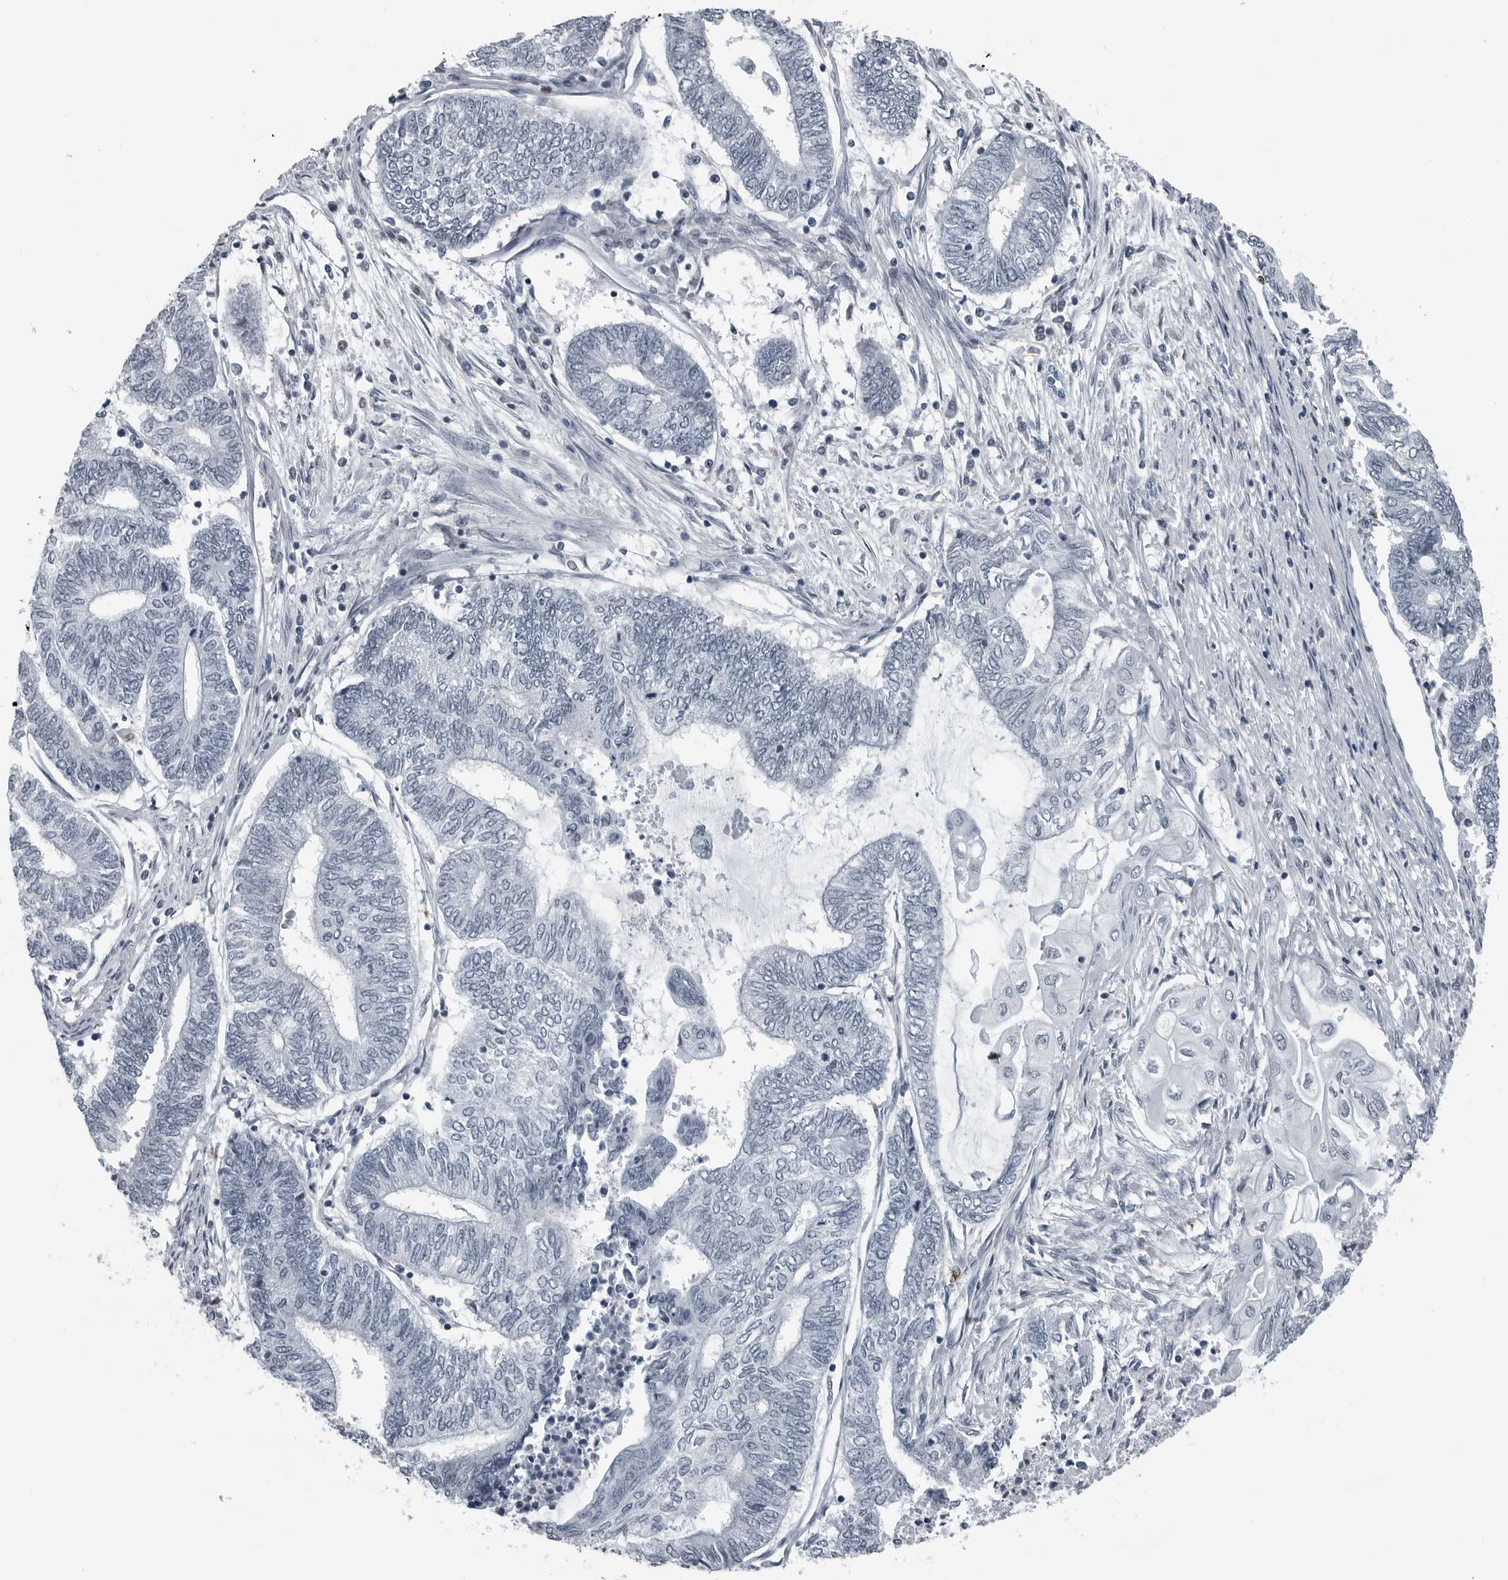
{"staining": {"intensity": "negative", "quantity": "none", "location": "none"}, "tissue": "endometrial cancer", "cell_type": "Tumor cells", "image_type": "cancer", "snomed": [{"axis": "morphology", "description": "Adenocarcinoma, NOS"}, {"axis": "topography", "description": "Uterus"}, {"axis": "topography", "description": "Endometrium"}], "caption": "An image of human endometrial adenocarcinoma is negative for staining in tumor cells. Brightfield microscopy of immunohistochemistry (IHC) stained with DAB (3,3'-diaminobenzidine) (brown) and hematoxylin (blue), captured at high magnification.", "gene": "AKR1A1", "patient": {"sex": "female", "age": 70}}